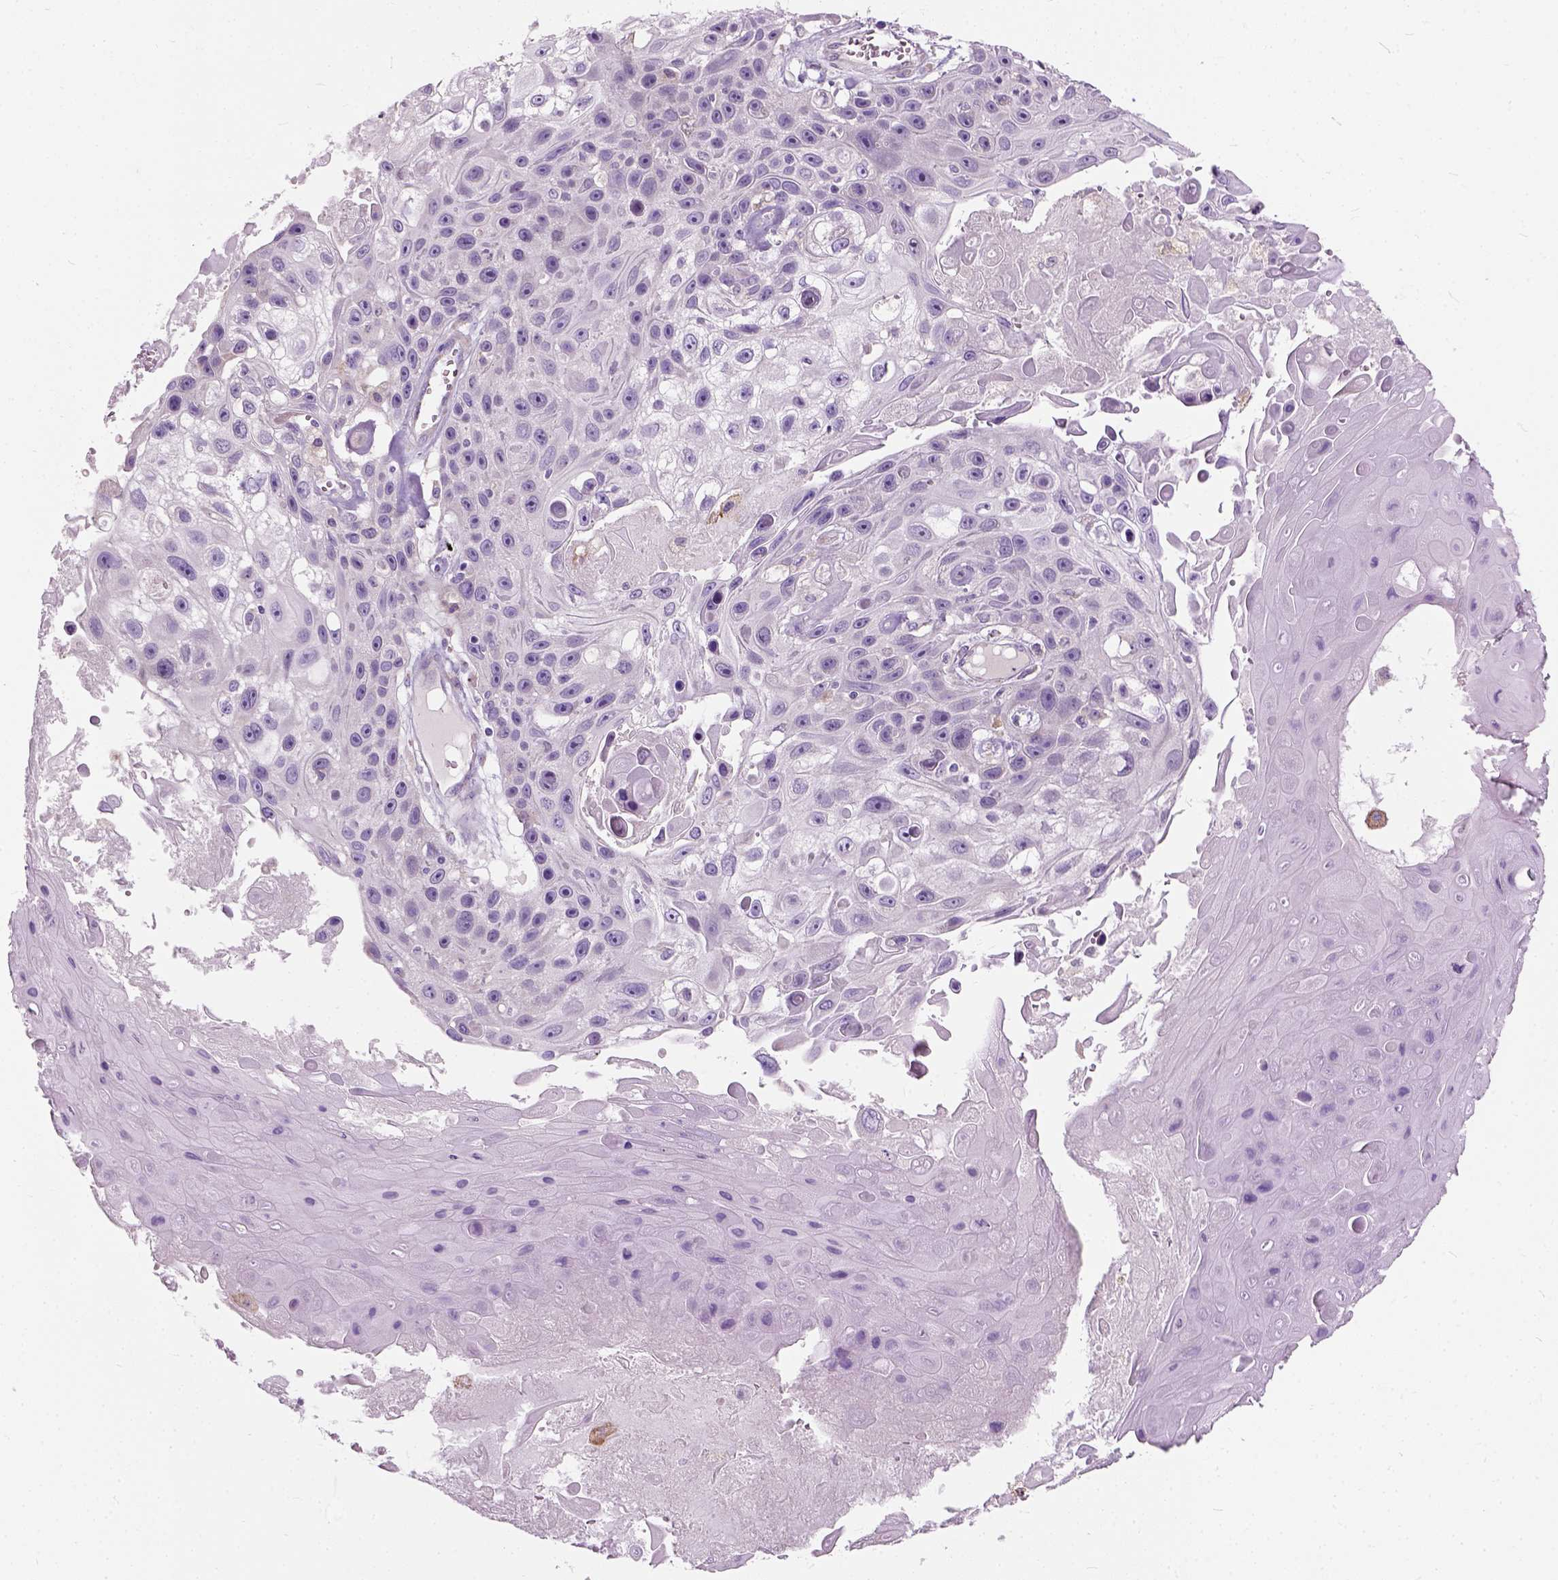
{"staining": {"intensity": "negative", "quantity": "none", "location": "none"}, "tissue": "skin cancer", "cell_type": "Tumor cells", "image_type": "cancer", "snomed": [{"axis": "morphology", "description": "Squamous cell carcinoma, NOS"}, {"axis": "topography", "description": "Skin"}], "caption": "The histopathology image exhibits no significant positivity in tumor cells of skin cancer.", "gene": "TRIM72", "patient": {"sex": "male", "age": 82}}